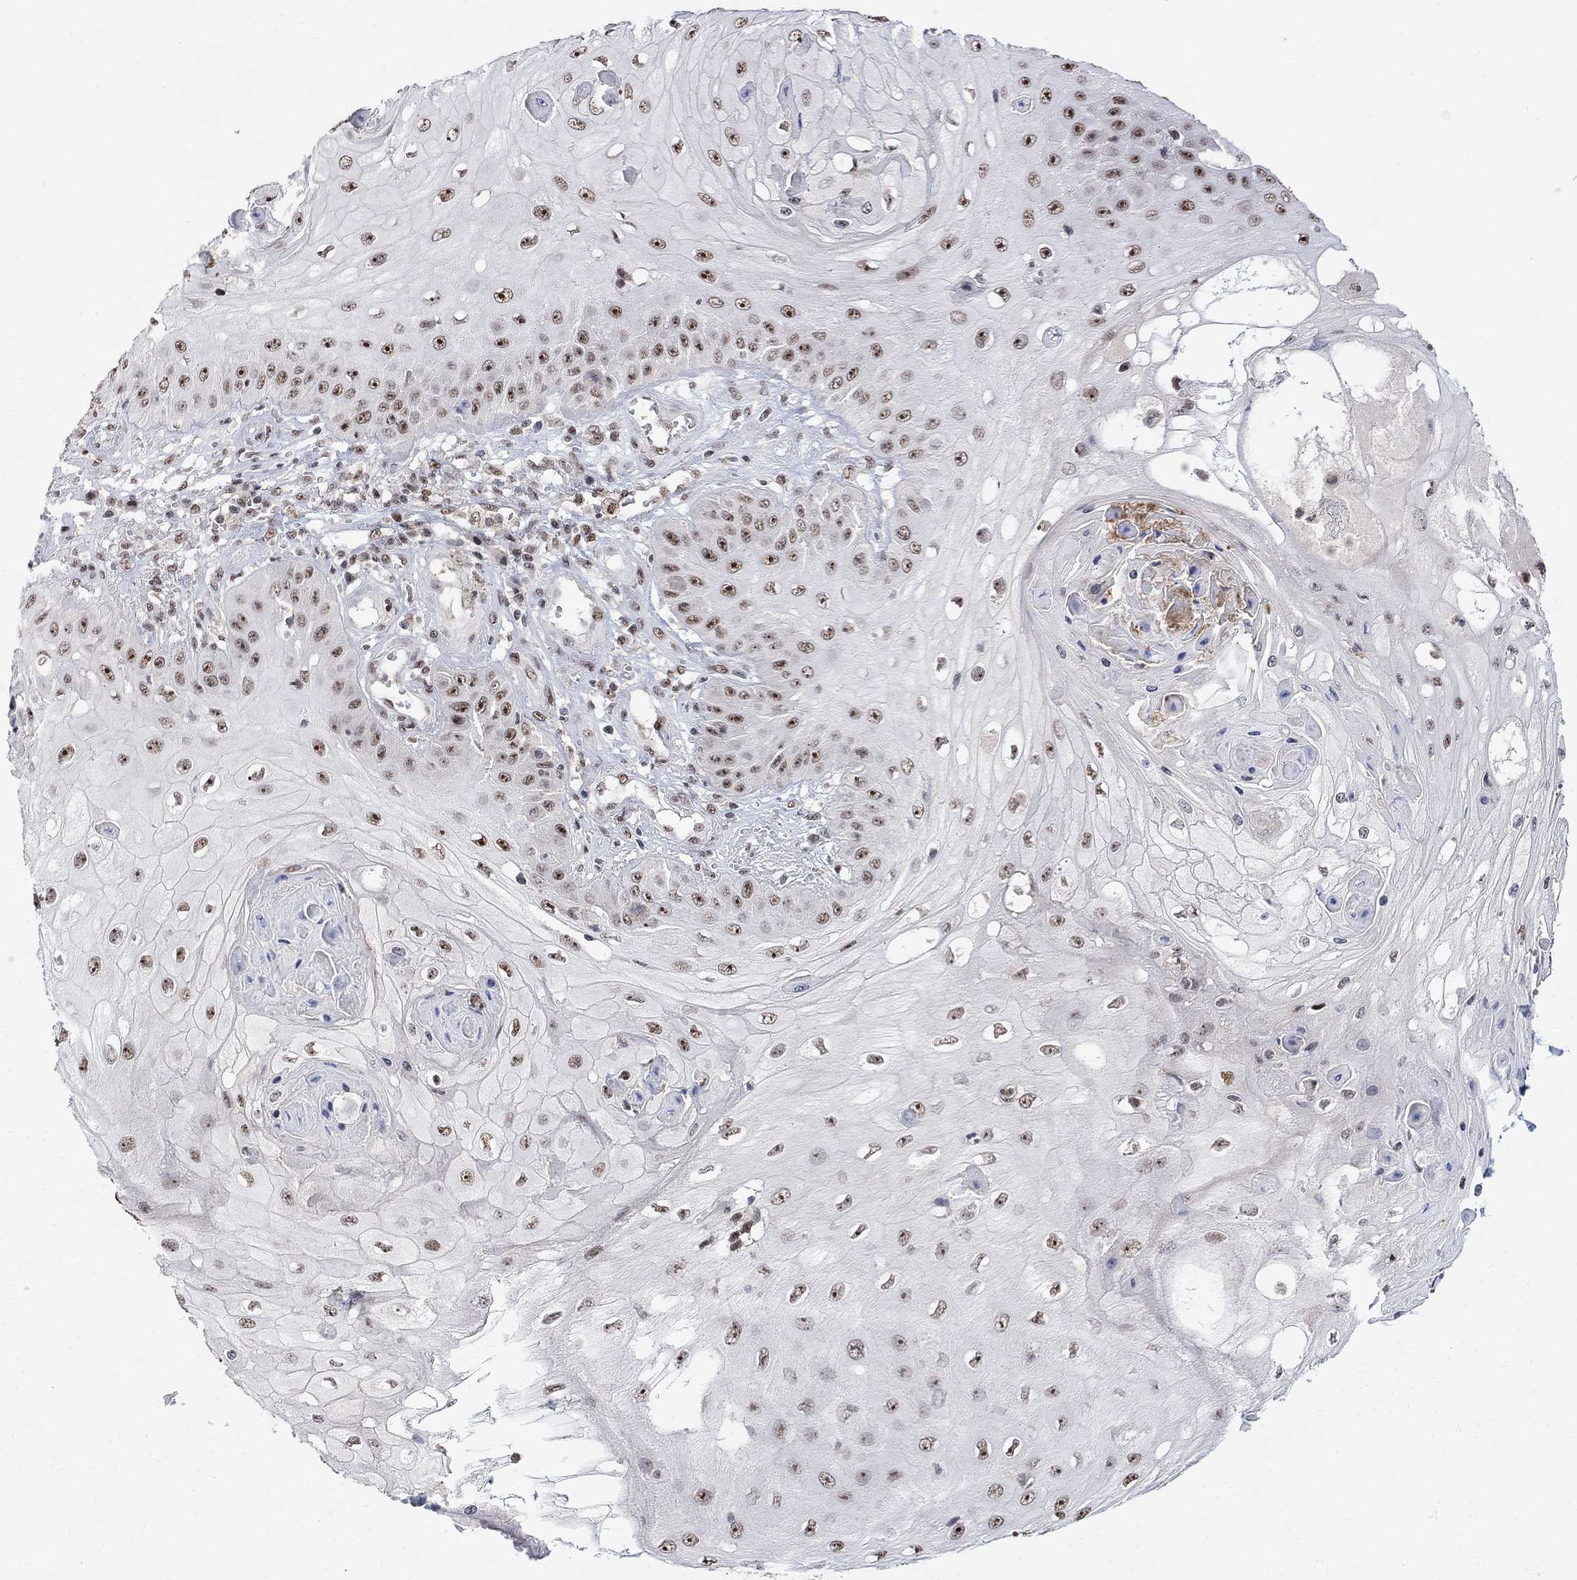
{"staining": {"intensity": "strong", "quantity": ">75%", "location": "nuclear"}, "tissue": "skin cancer", "cell_type": "Tumor cells", "image_type": "cancer", "snomed": [{"axis": "morphology", "description": "Squamous cell carcinoma, NOS"}, {"axis": "topography", "description": "Skin"}], "caption": "Strong nuclear protein staining is appreciated in approximately >75% of tumor cells in skin cancer (squamous cell carcinoma). (DAB (3,3'-diaminobenzidine) = brown stain, brightfield microscopy at high magnification).", "gene": "E4F1", "patient": {"sex": "male", "age": 70}}